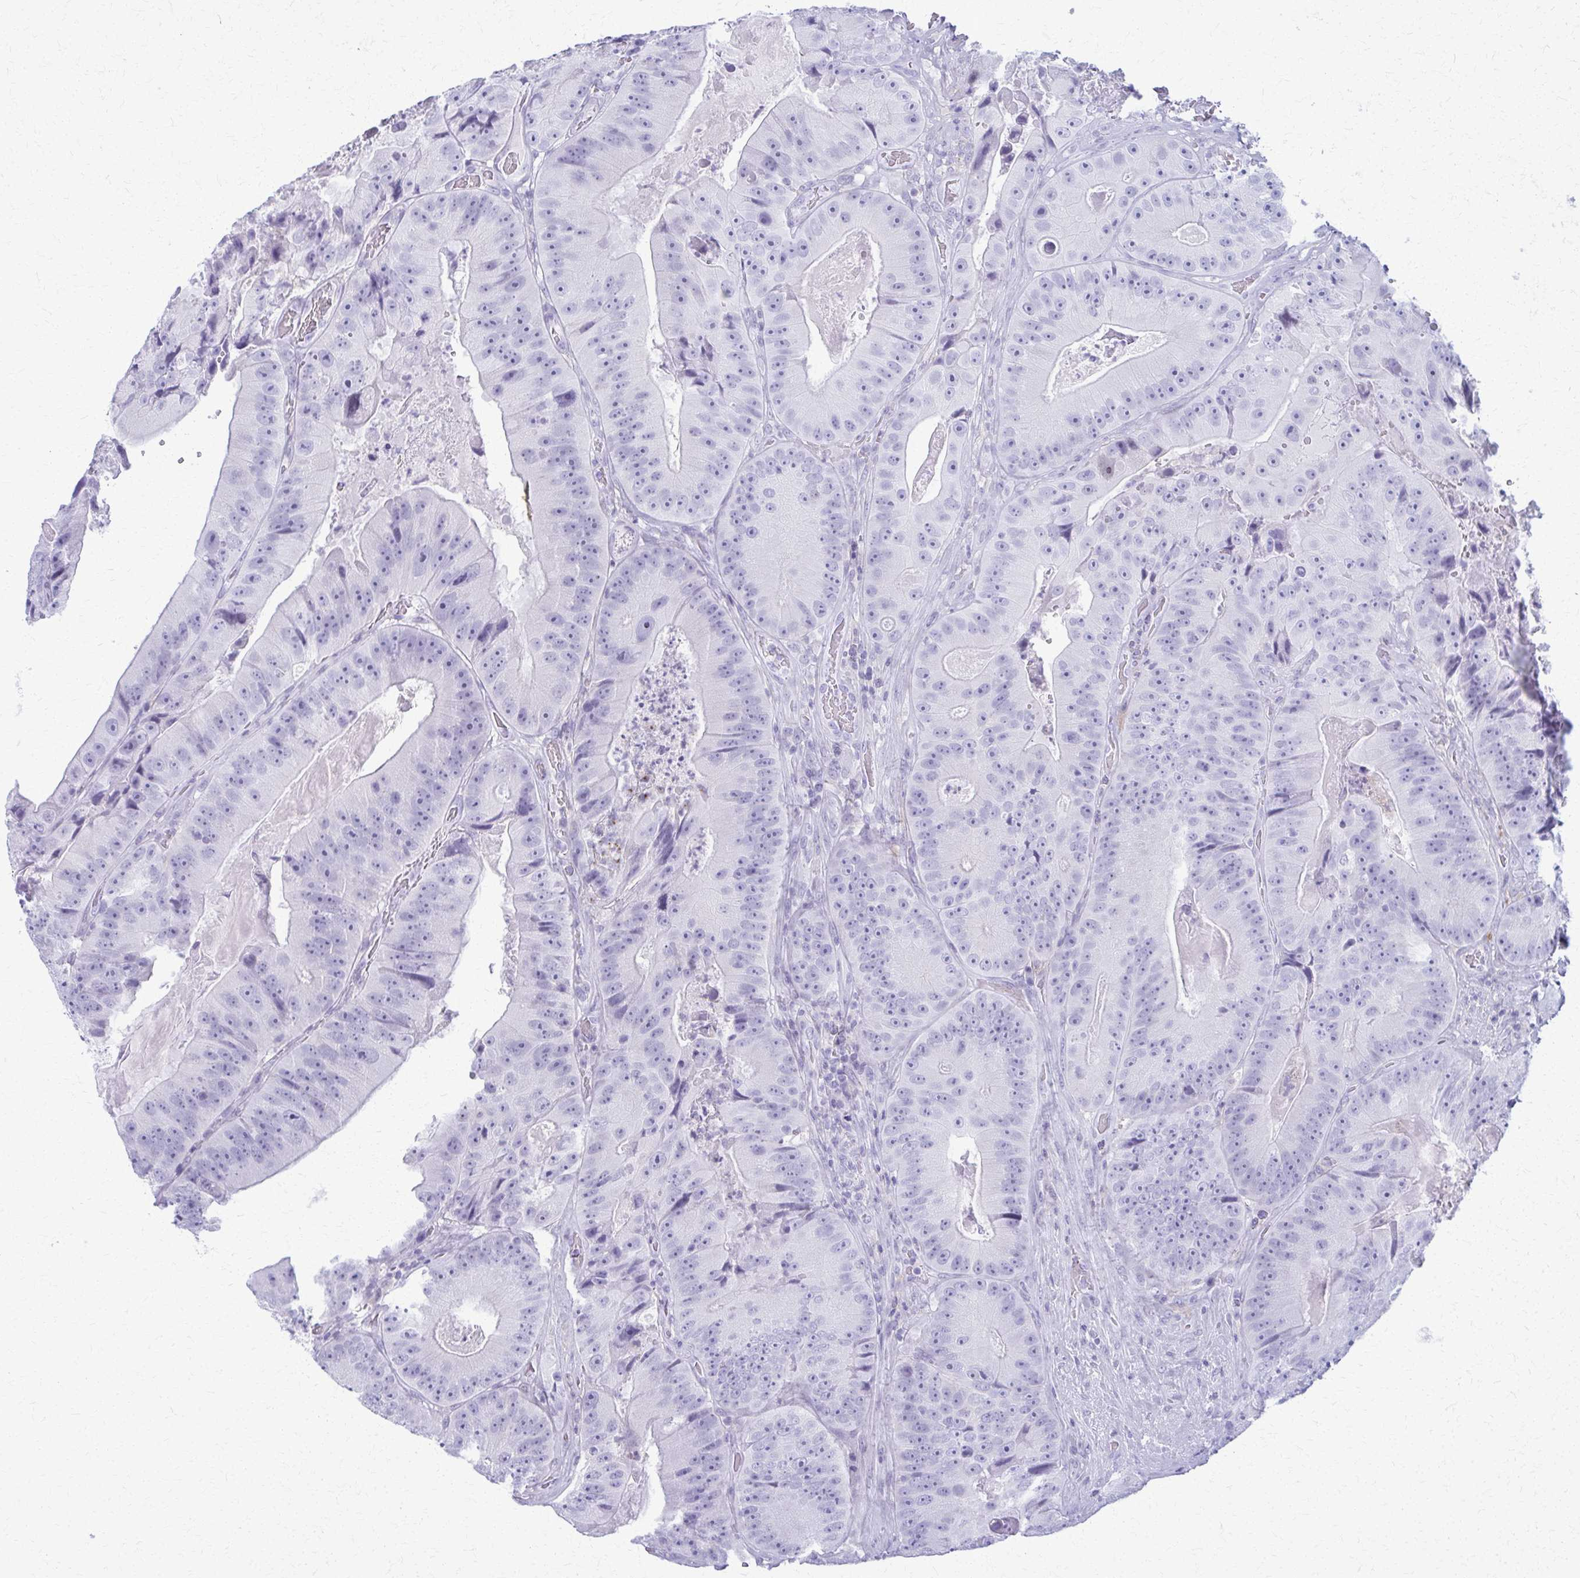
{"staining": {"intensity": "negative", "quantity": "none", "location": "none"}, "tissue": "colorectal cancer", "cell_type": "Tumor cells", "image_type": "cancer", "snomed": [{"axis": "morphology", "description": "Adenocarcinoma, NOS"}, {"axis": "topography", "description": "Colon"}], "caption": "The photomicrograph reveals no significant staining in tumor cells of colorectal cancer (adenocarcinoma).", "gene": "ACSM2B", "patient": {"sex": "female", "age": 86}}